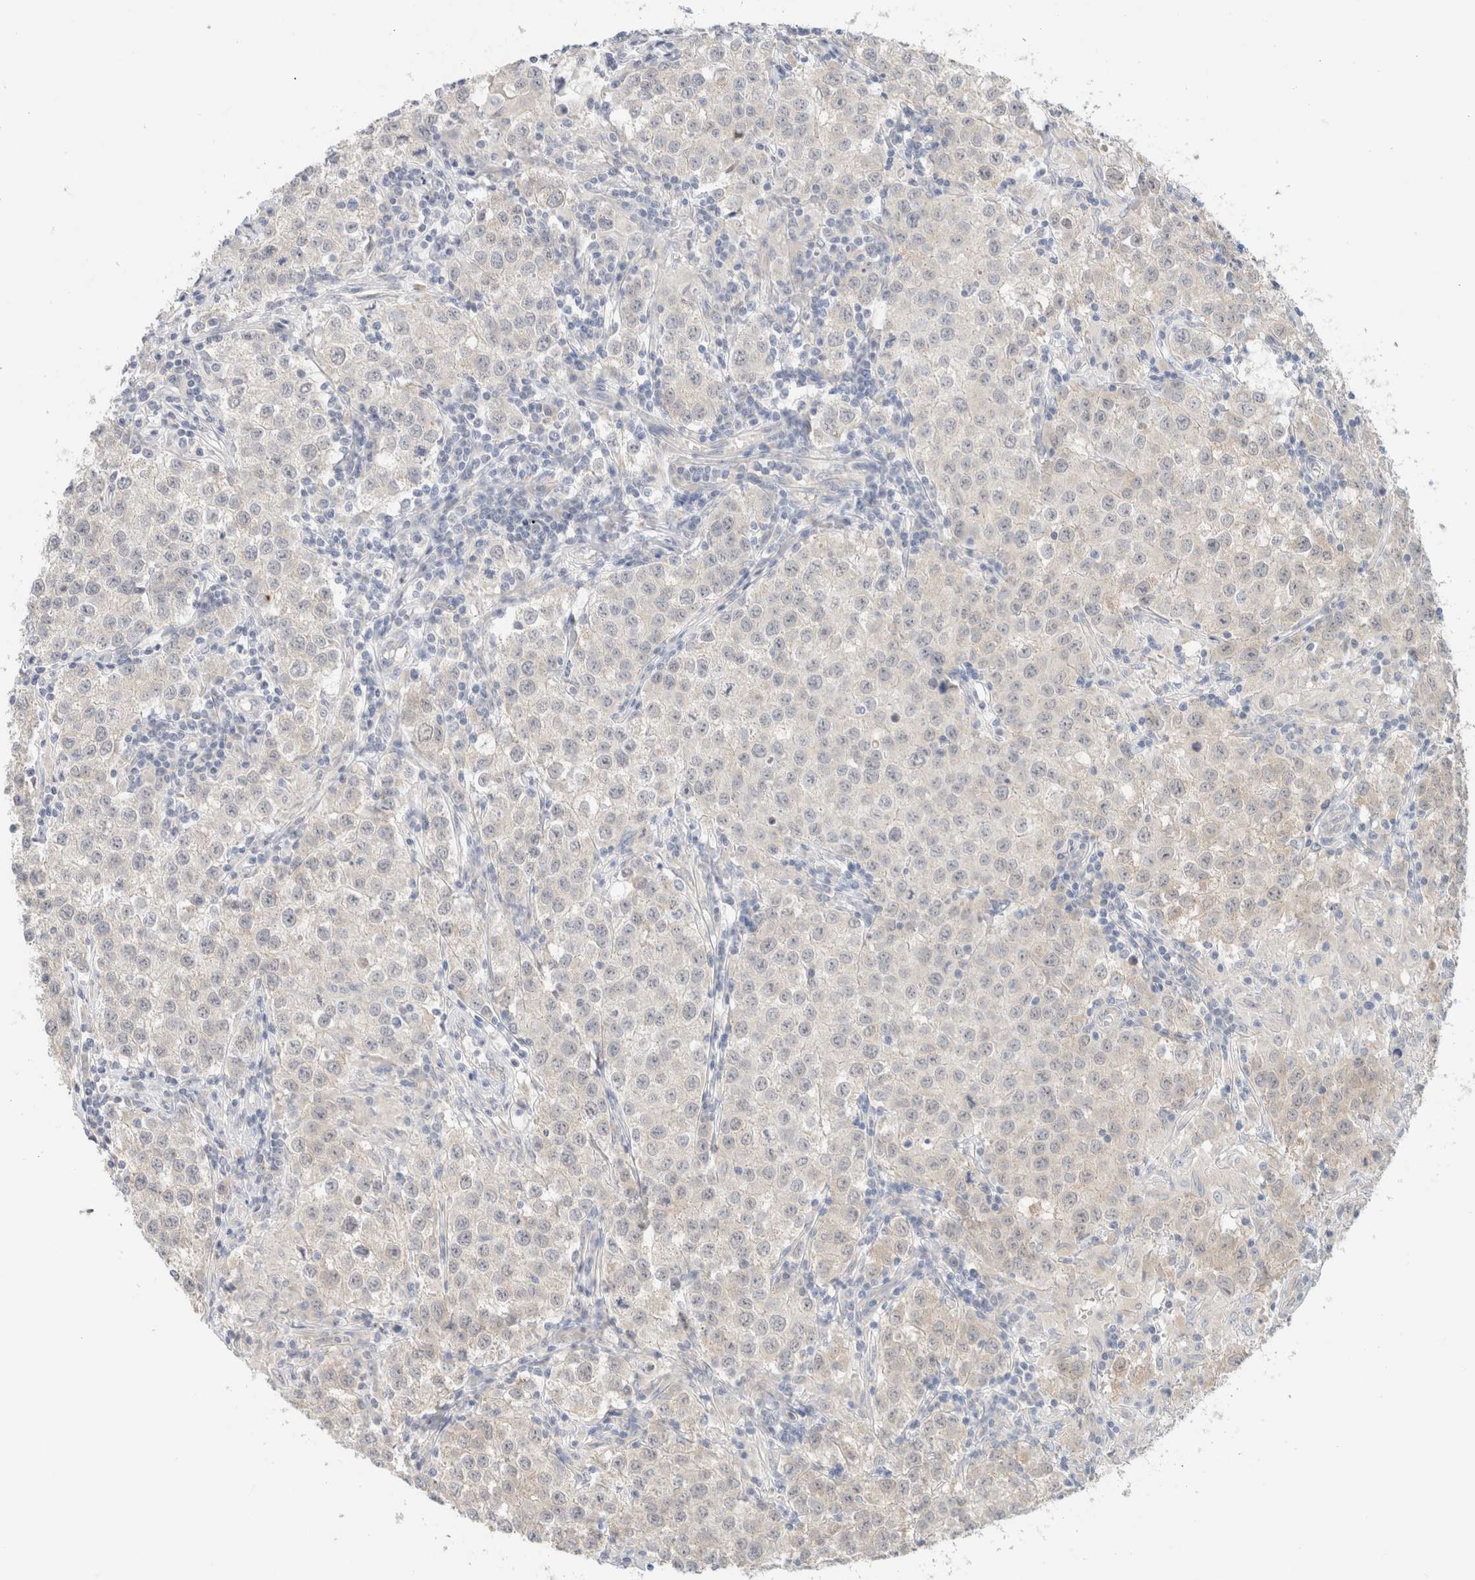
{"staining": {"intensity": "weak", "quantity": "<25%", "location": "cytoplasmic/membranous"}, "tissue": "testis cancer", "cell_type": "Tumor cells", "image_type": "cancer", "snomed": [{"axis": "morphology", "description": "Seminoma, NOS"}, {"axis": "morphology", "description": "Carcinoma, Embryonal, NOS"}, {"axis": "topography", "description": "Testis"}], "caption": "Tumor cells are negative for protein expression in human embryonal carcinoma (testis). Nuclei are stained in blue.", "gene": "CA13", "patient": {"sex": "male", "age": 43}}